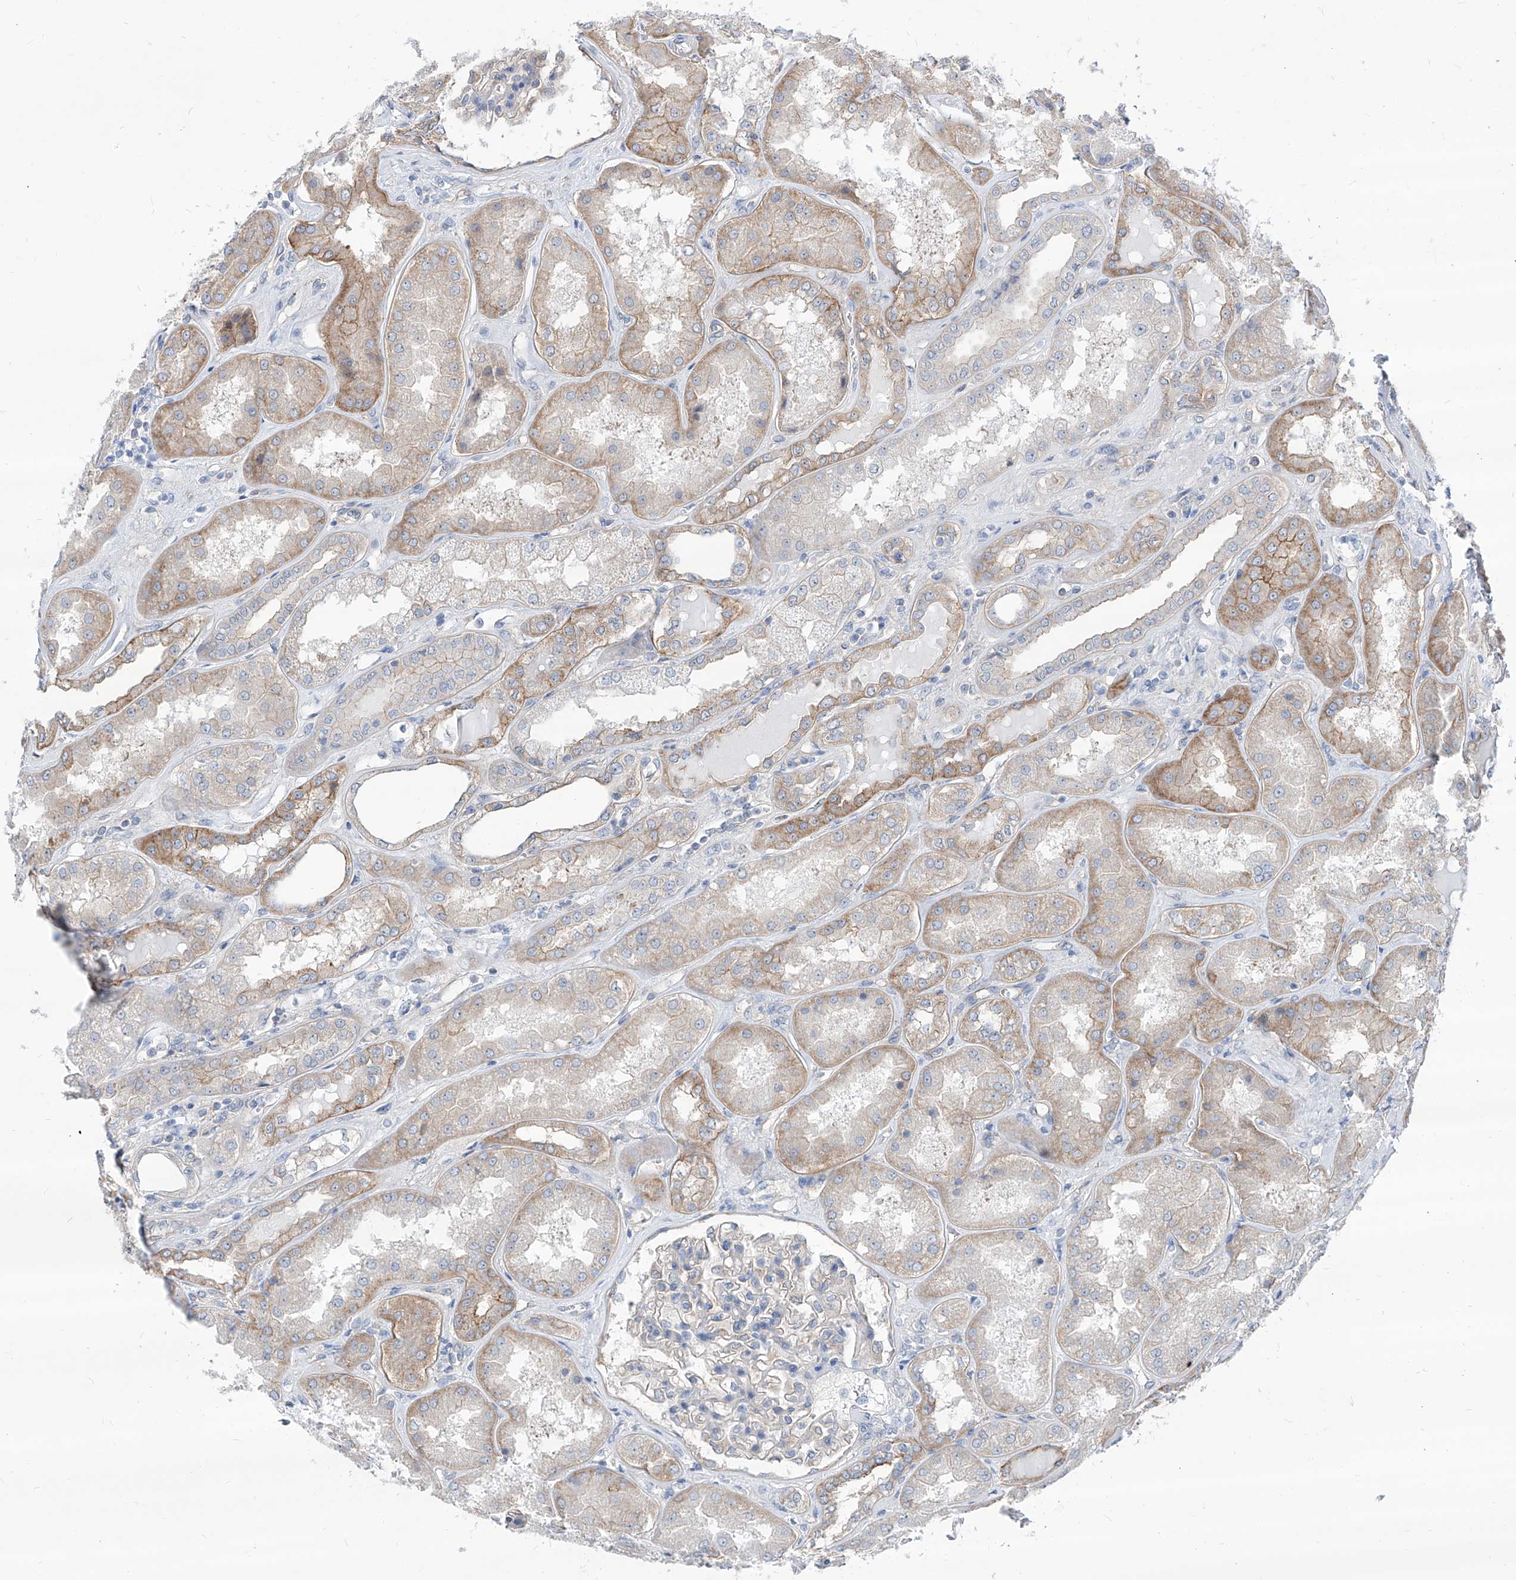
{"staining": {"intensity": "negative", "quantity": "none", "location": "none"}, "tissue": "kidney", "cell_type": "Cells in glomeruli", "image_type": "normal", "snomed": [{"axis": "morphology", "description": "Normal tissue, NOS"}, {"axis": "topography", "description": "Kidney"}], "caption": "IHC of normal human kidney exhibits no positivity in cells in glomeruli. (Immunohistochemistry (ihc), brightfield microscopy, high magnification).", "gene": "AKAP10", "patient": {"sex": "female", "age": 56}}